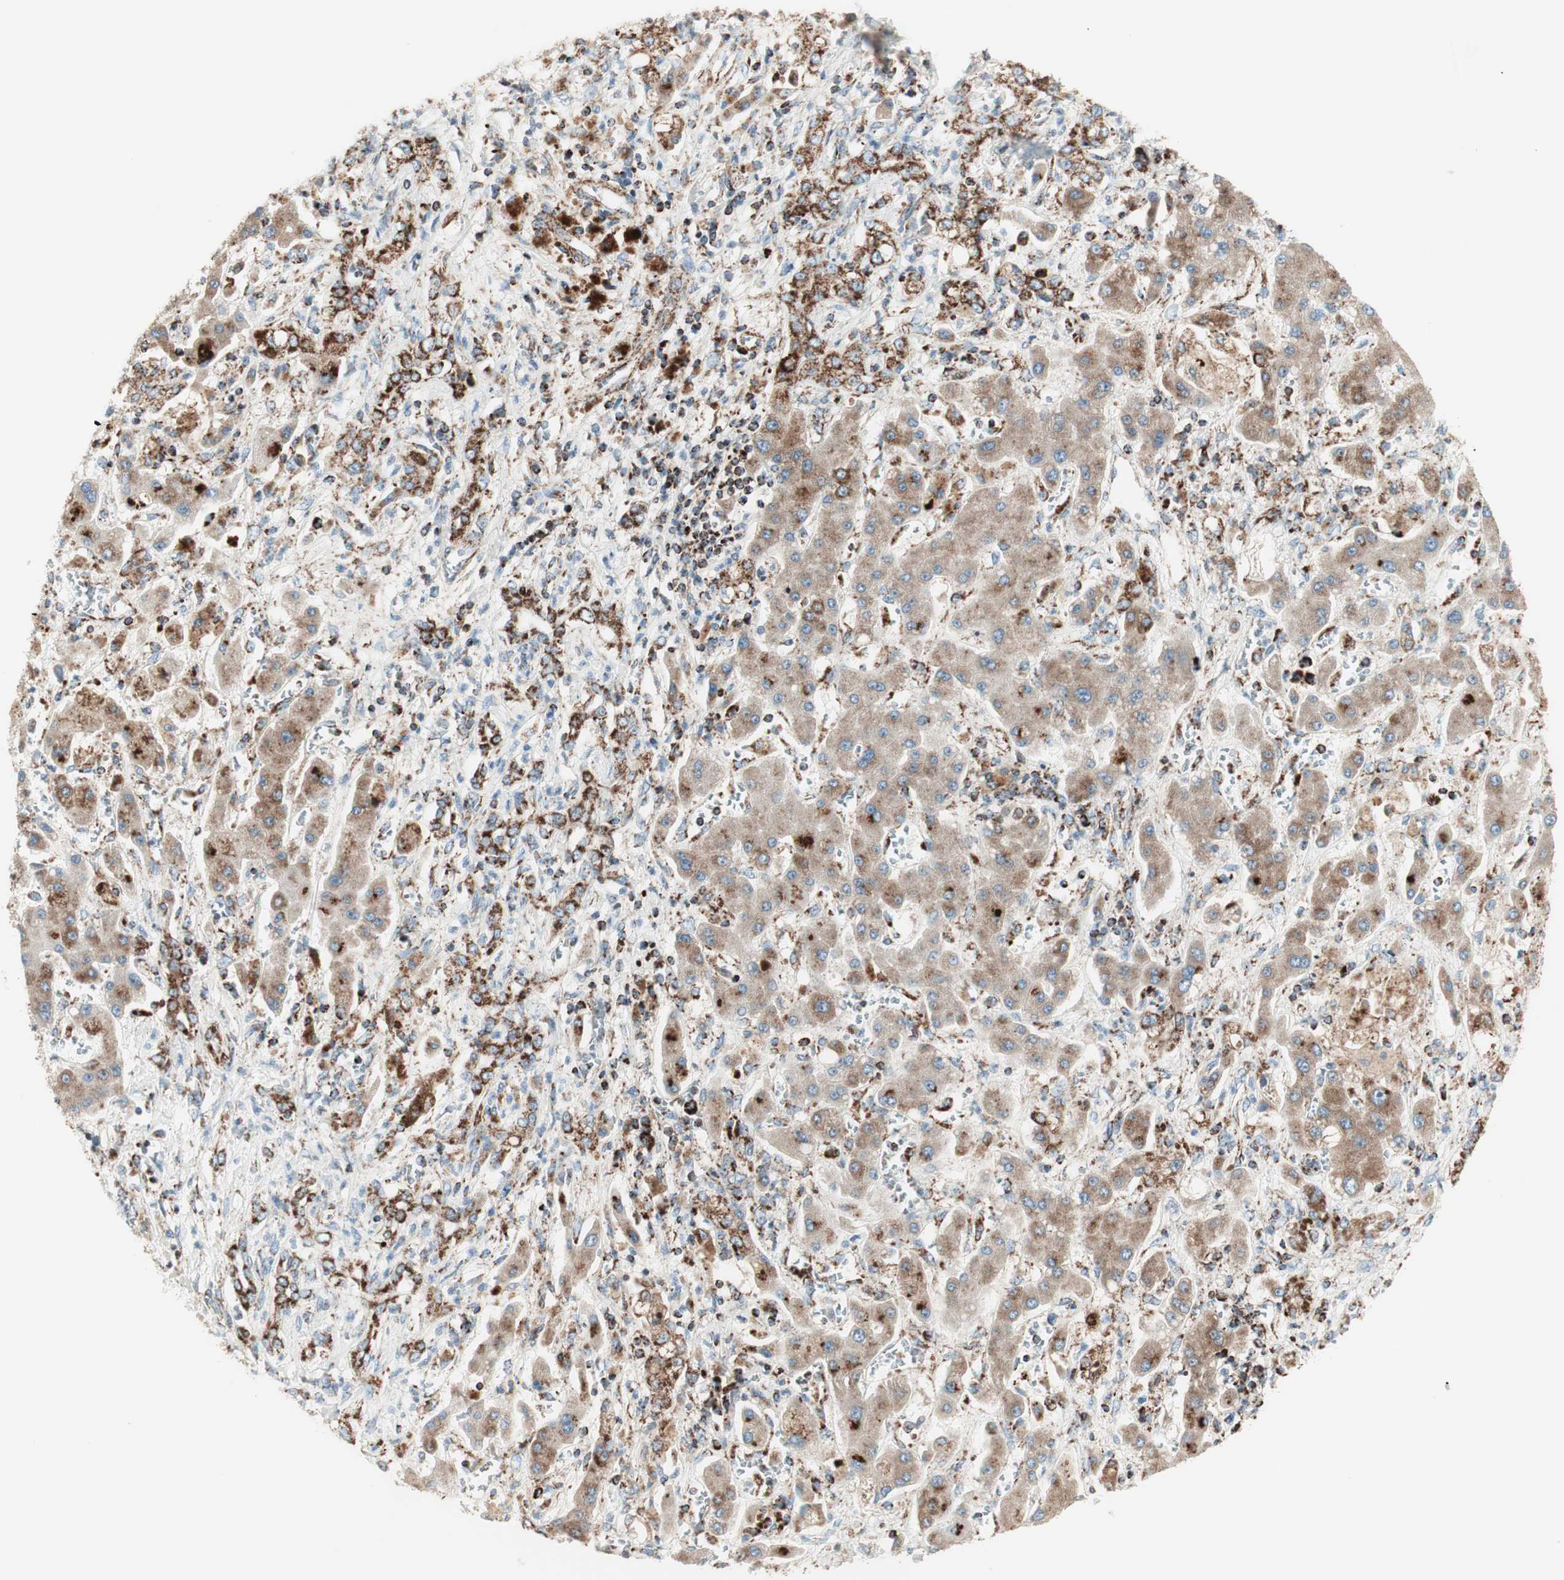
{"staining": {"intensity": "strong", "quantity": ">75%", "location": "cytoplasmic/membranous"}, "tissue": "liver cancer", "cell_type": "Tumor cells", "image_type": "cancer", "snomed": [{"axis": "morphology", "description": "Cholangiocarcinoma"}, {"axis": "topography", "description": "Liver"}], "caption": "Immunohistochemistry (IHC) photomicrograph of liver cancer stained for a protein (brown), which shows high levels of strong cytoplasmic/membranous expression in about >75% of tumor cells.", "gene": "TOMM20", "patient": {"sex": "male", "age": 50}}